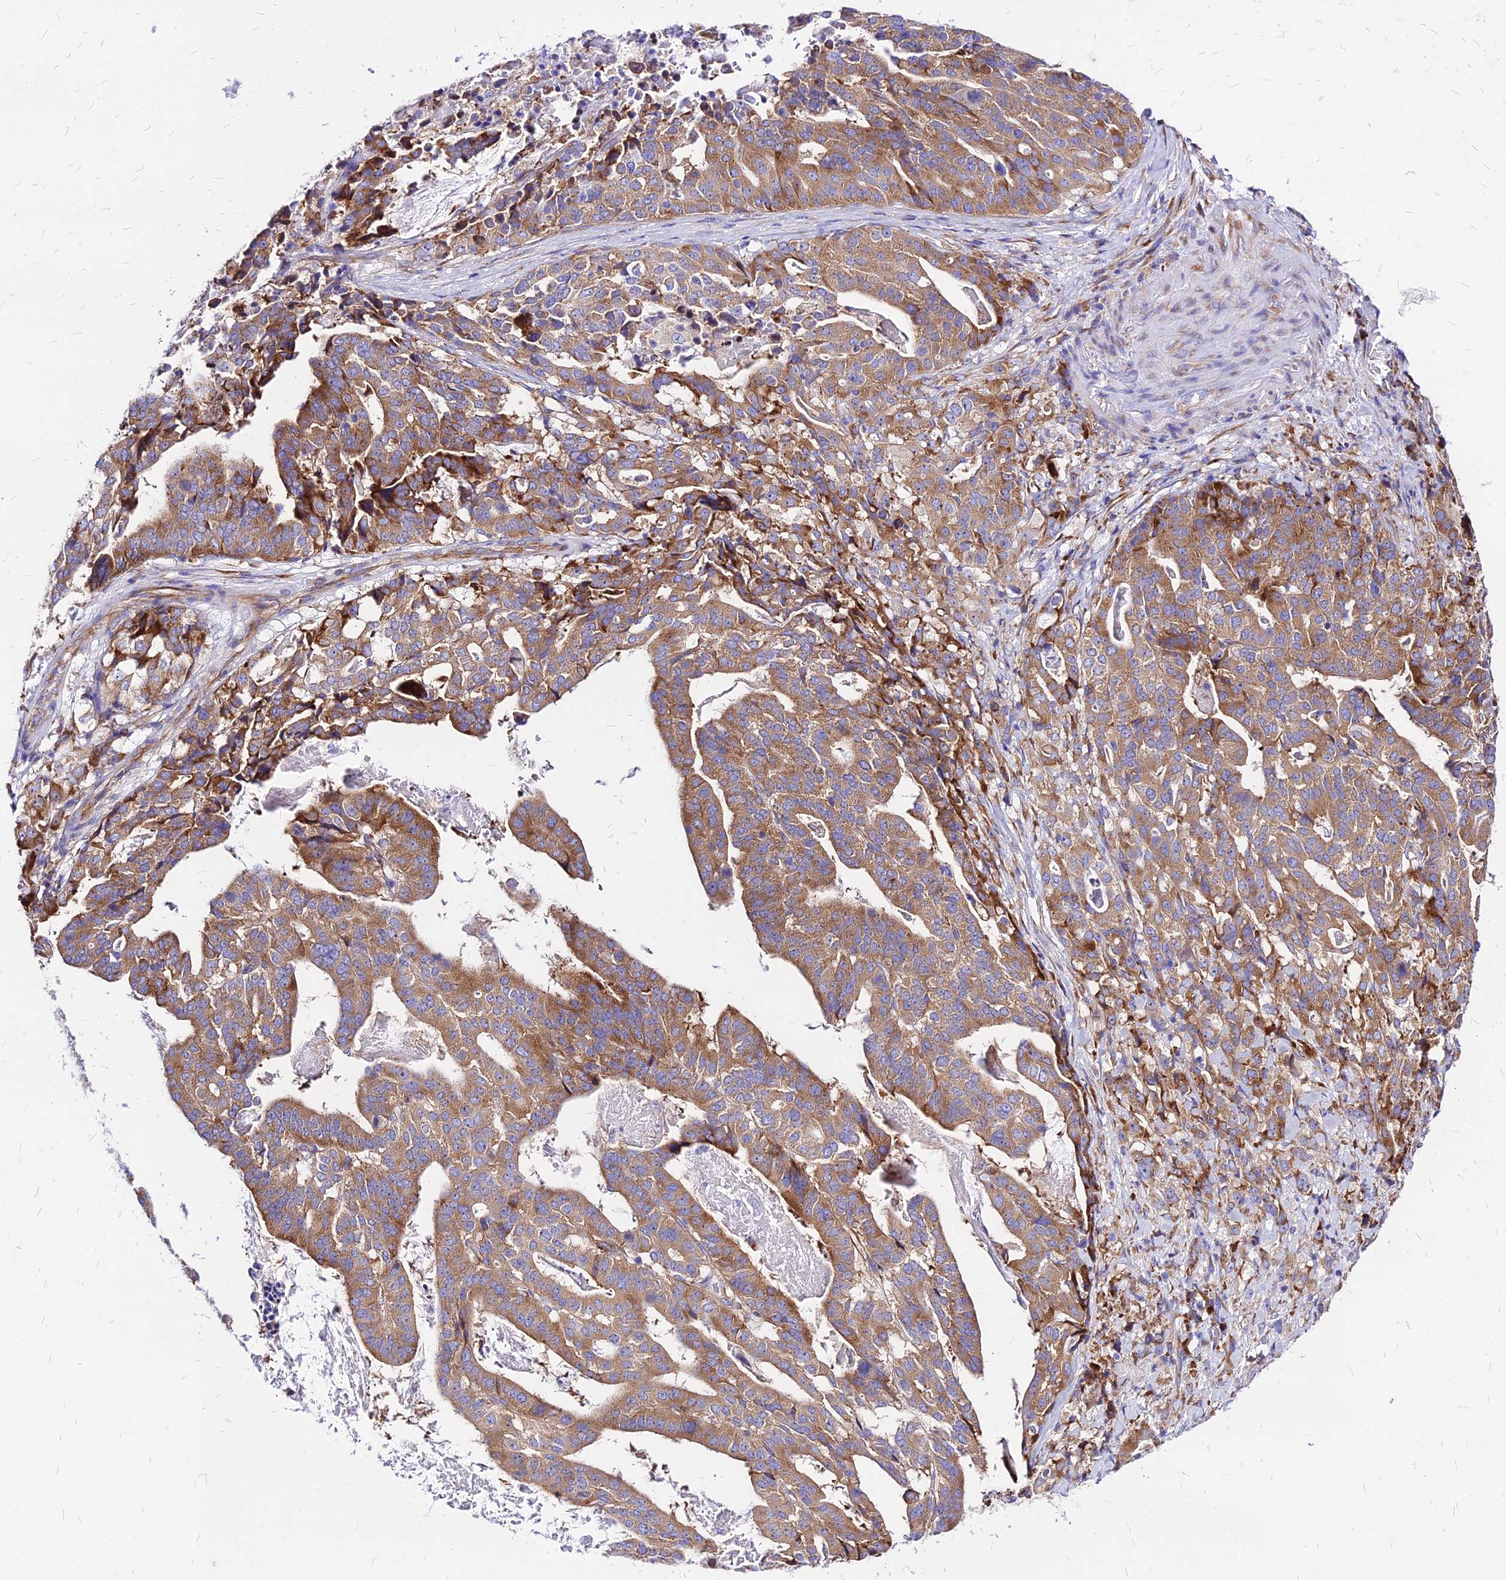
{"staining": {"intensity": "moderate", "quantity": ">75%", "location": "cytoplasmic/membranous"}, "tissue": "stomach cancer", "cell_type": "Tumor cells", "image_type": "cancer", "snomed": [{"axis": "morphology", "description": "Adenocarcinoma, NOS"}, {"axis": "topography", "description": "Stomach"}], "caption": "Immunohistochemical staining of human stomach adenocarcinoma reveals moderate cytoplasmic/membranous protein positivity in about >75% of tumor cells. The staining was performed using DAB (3,3'-diaminobenzidine), with brown indicating positive protein expression. Nuclei are stained blue with hematoxylin.", "gene": "RPL19", "patient": {"sex": "male", "age": 48}}